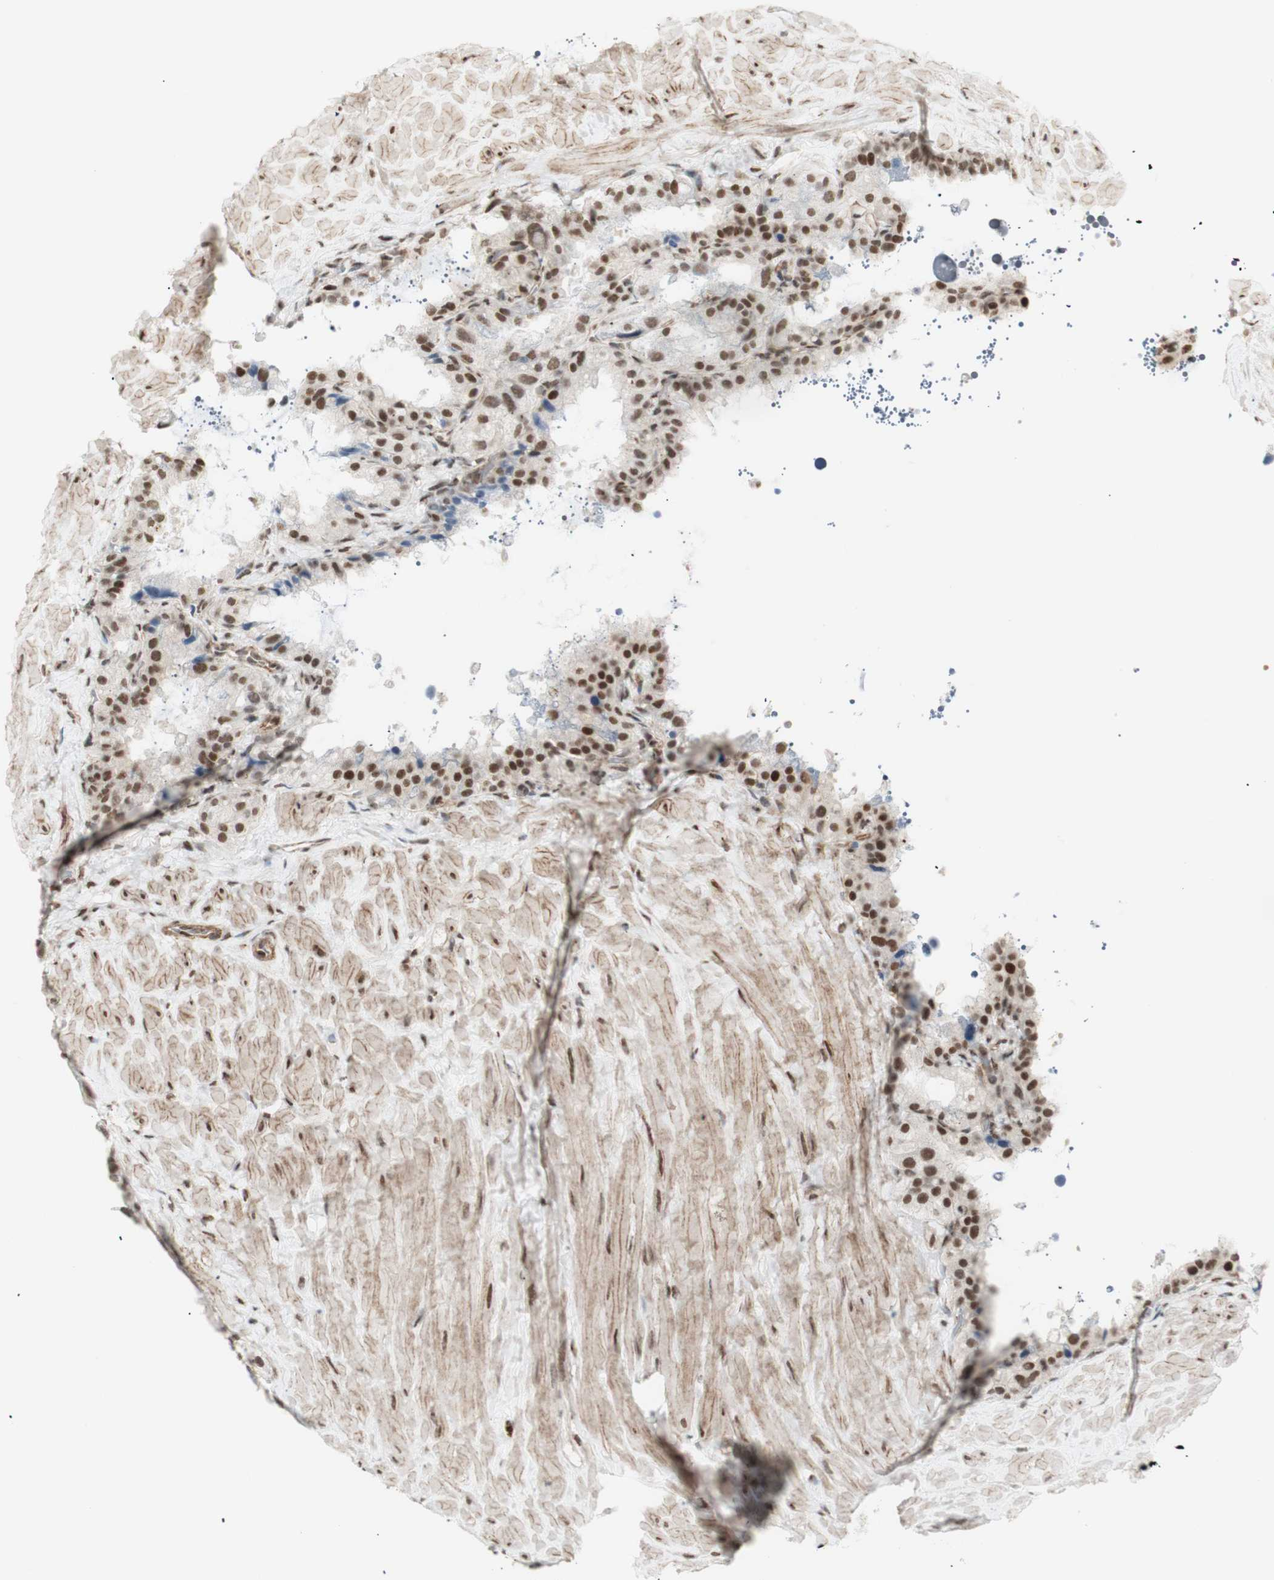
{"staining": {"intensity": "moderate", "quantity": ">75%", "location": "nuclear"}, "tissue": "seminal vesicle", "cell_type": "Glandular cells", "image_type": "normal", "snomed": [{"axis": "morphology", "description": "Normal tissue, NOS"}, {"axis": "topography", "description": "Seminal veicle"}], "caption": "A brown stain highlights moderate nuclear staining of a protein in glandular cells of unremarkable seminal vesicle.", "gene": "ZMYM6", "patient": {"sex": "male", "age": 68}}